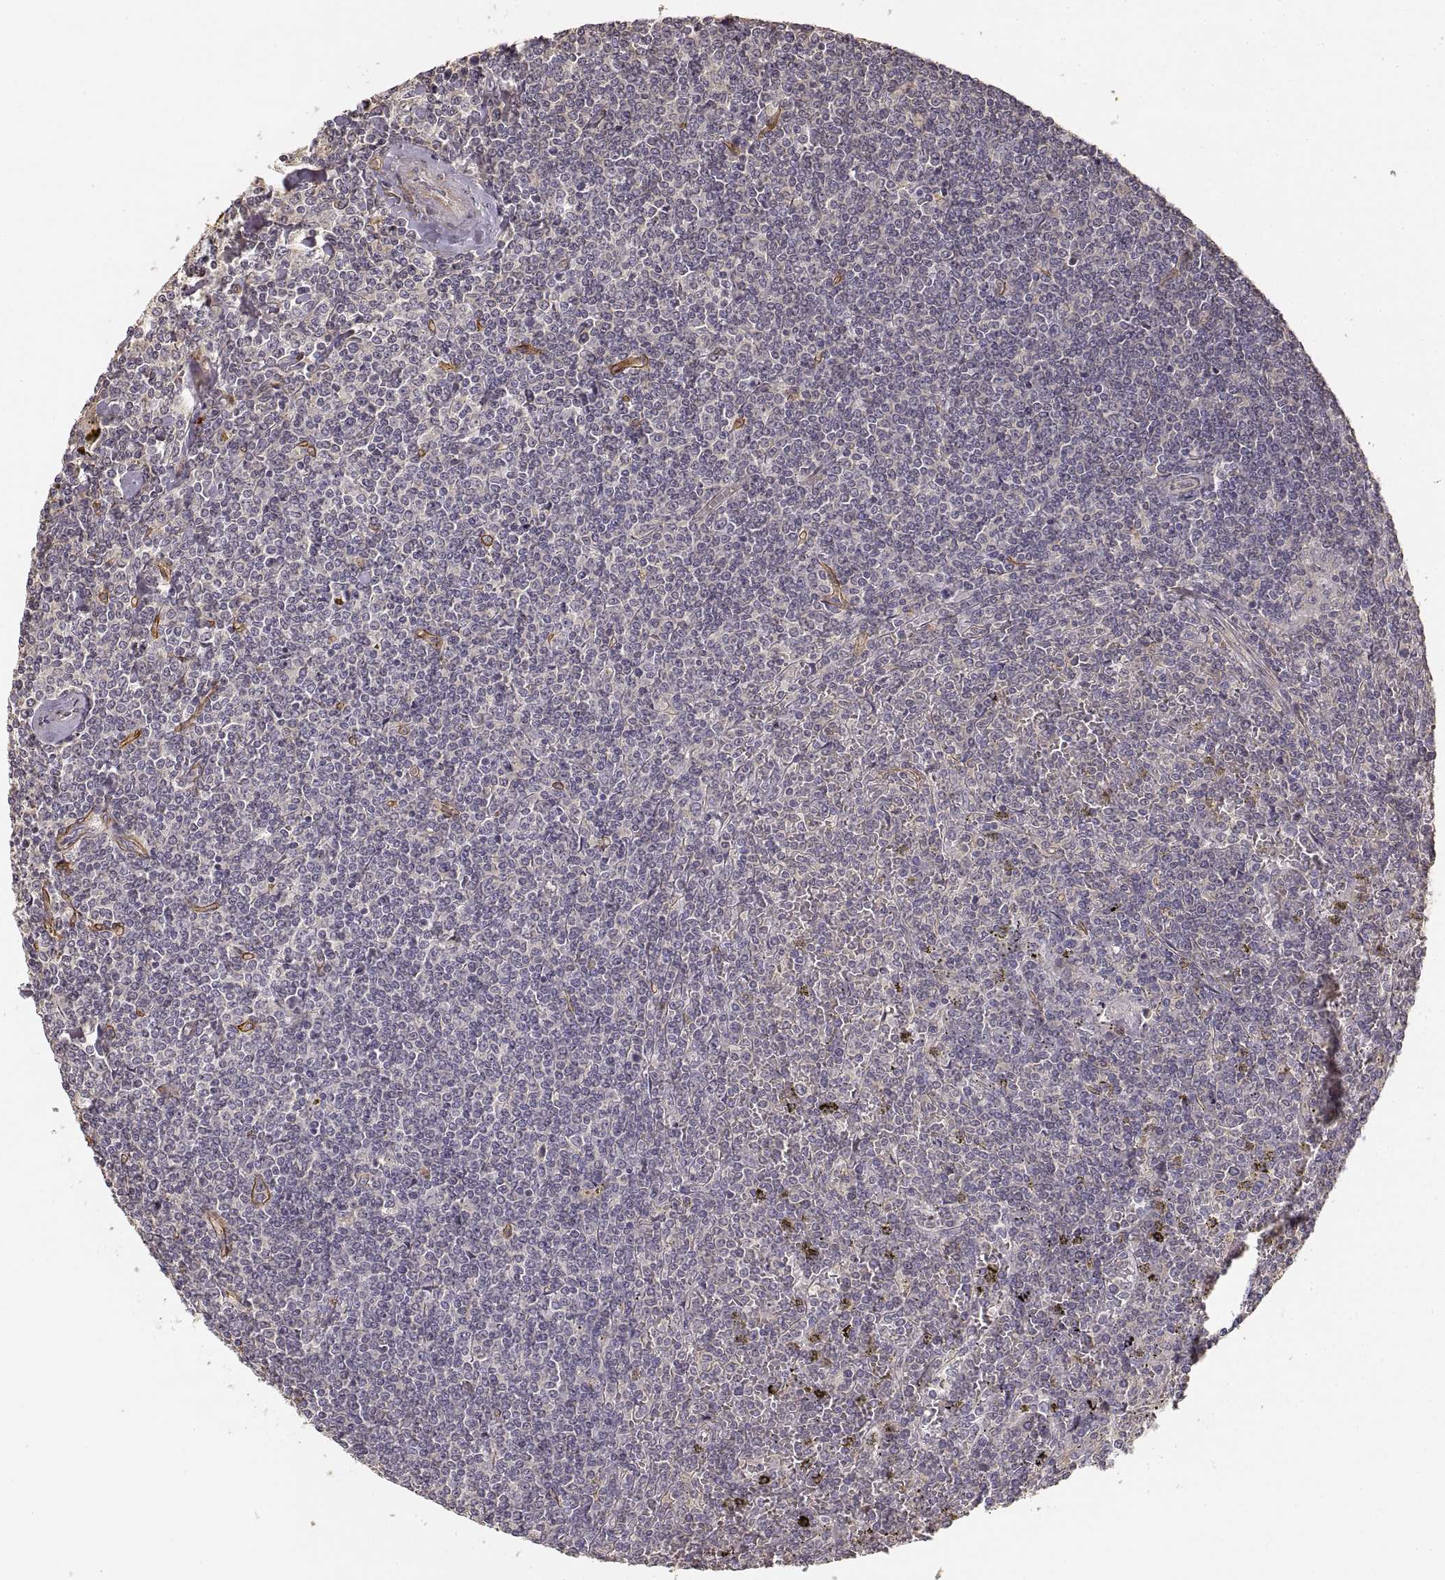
{"staining": {"intensity": "negative", "quantity": "none", "location": "none"}, "tissue": "lymphoma", "cell_type": "Tumor cells", "image_type": "cancer", "snomed": [{"axis": "morphology", "description": "Malignant lymphoma, non-Hodgkin's type, Low grade"}, {"axis": "topography", "description": "Spleen"}], "caption": "Lymphoma was stained to show a protein in brown. There is no significant expression in tumor cells.", "gene": "LAMA4", "patient": {"sex": "female", "age": 19}}